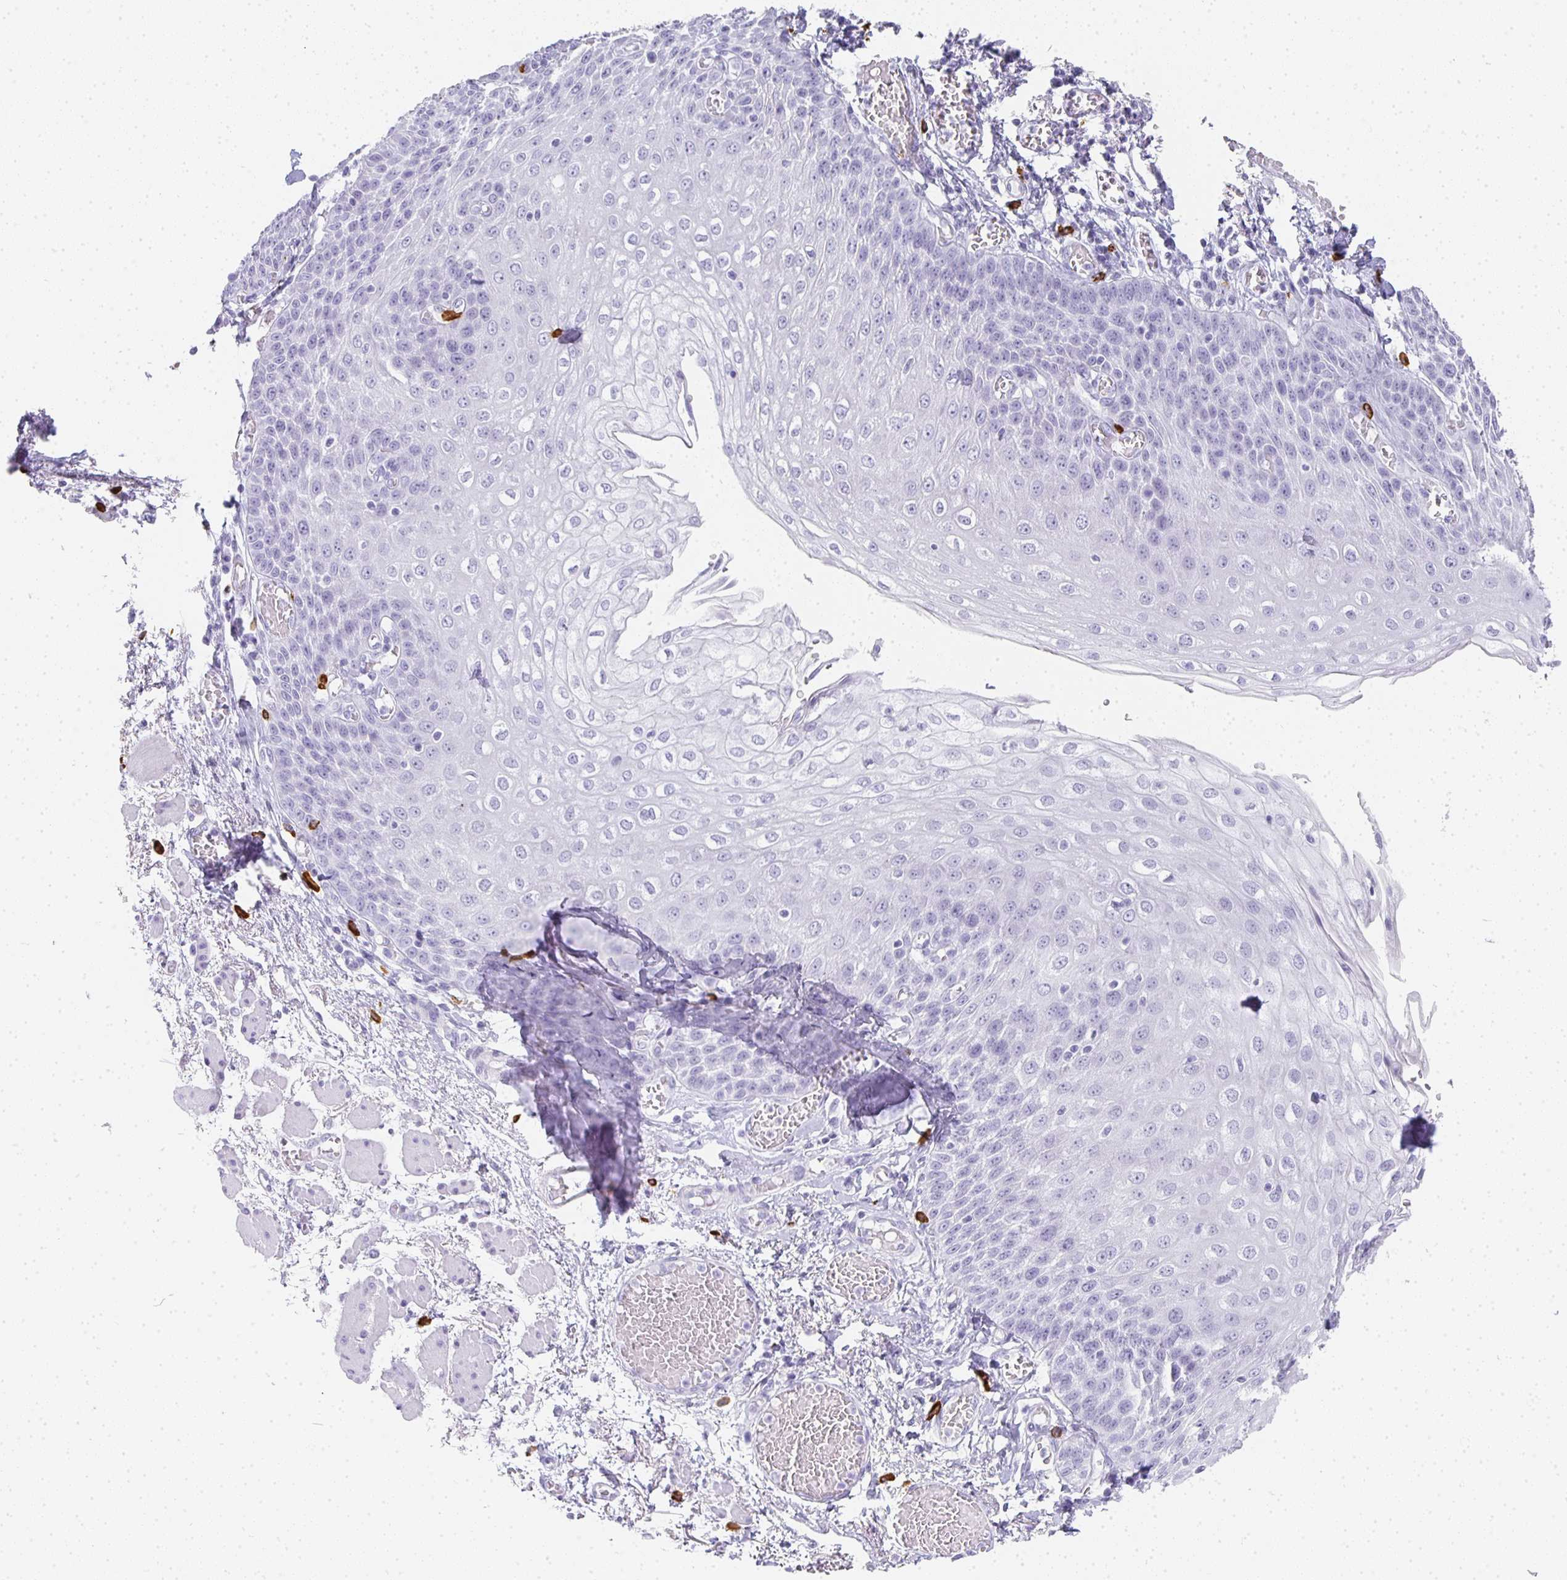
{"staining": {"intensity": "negative", "quantity": "none", "location": "none"}, "tissue": "esophagus", "cell_type": "Squamous epithelial cells", "image_type": "normal", "snomed": [{"axis": "morphology", "description": "Normal tissue, NOS"}, {"axis": "morphology", "description": "Adenocarcinoma, NOS"}, {"axis": "topography", "description": "Esophagus"}], "caption": "Immunohistochemistry micrograph of benign human esophagus stained for a protein (brown), which demonstrates no staining in squamous epithelial cells.", "gene": "TPSD1", "patient": {"sex": "male", "age": 81}}